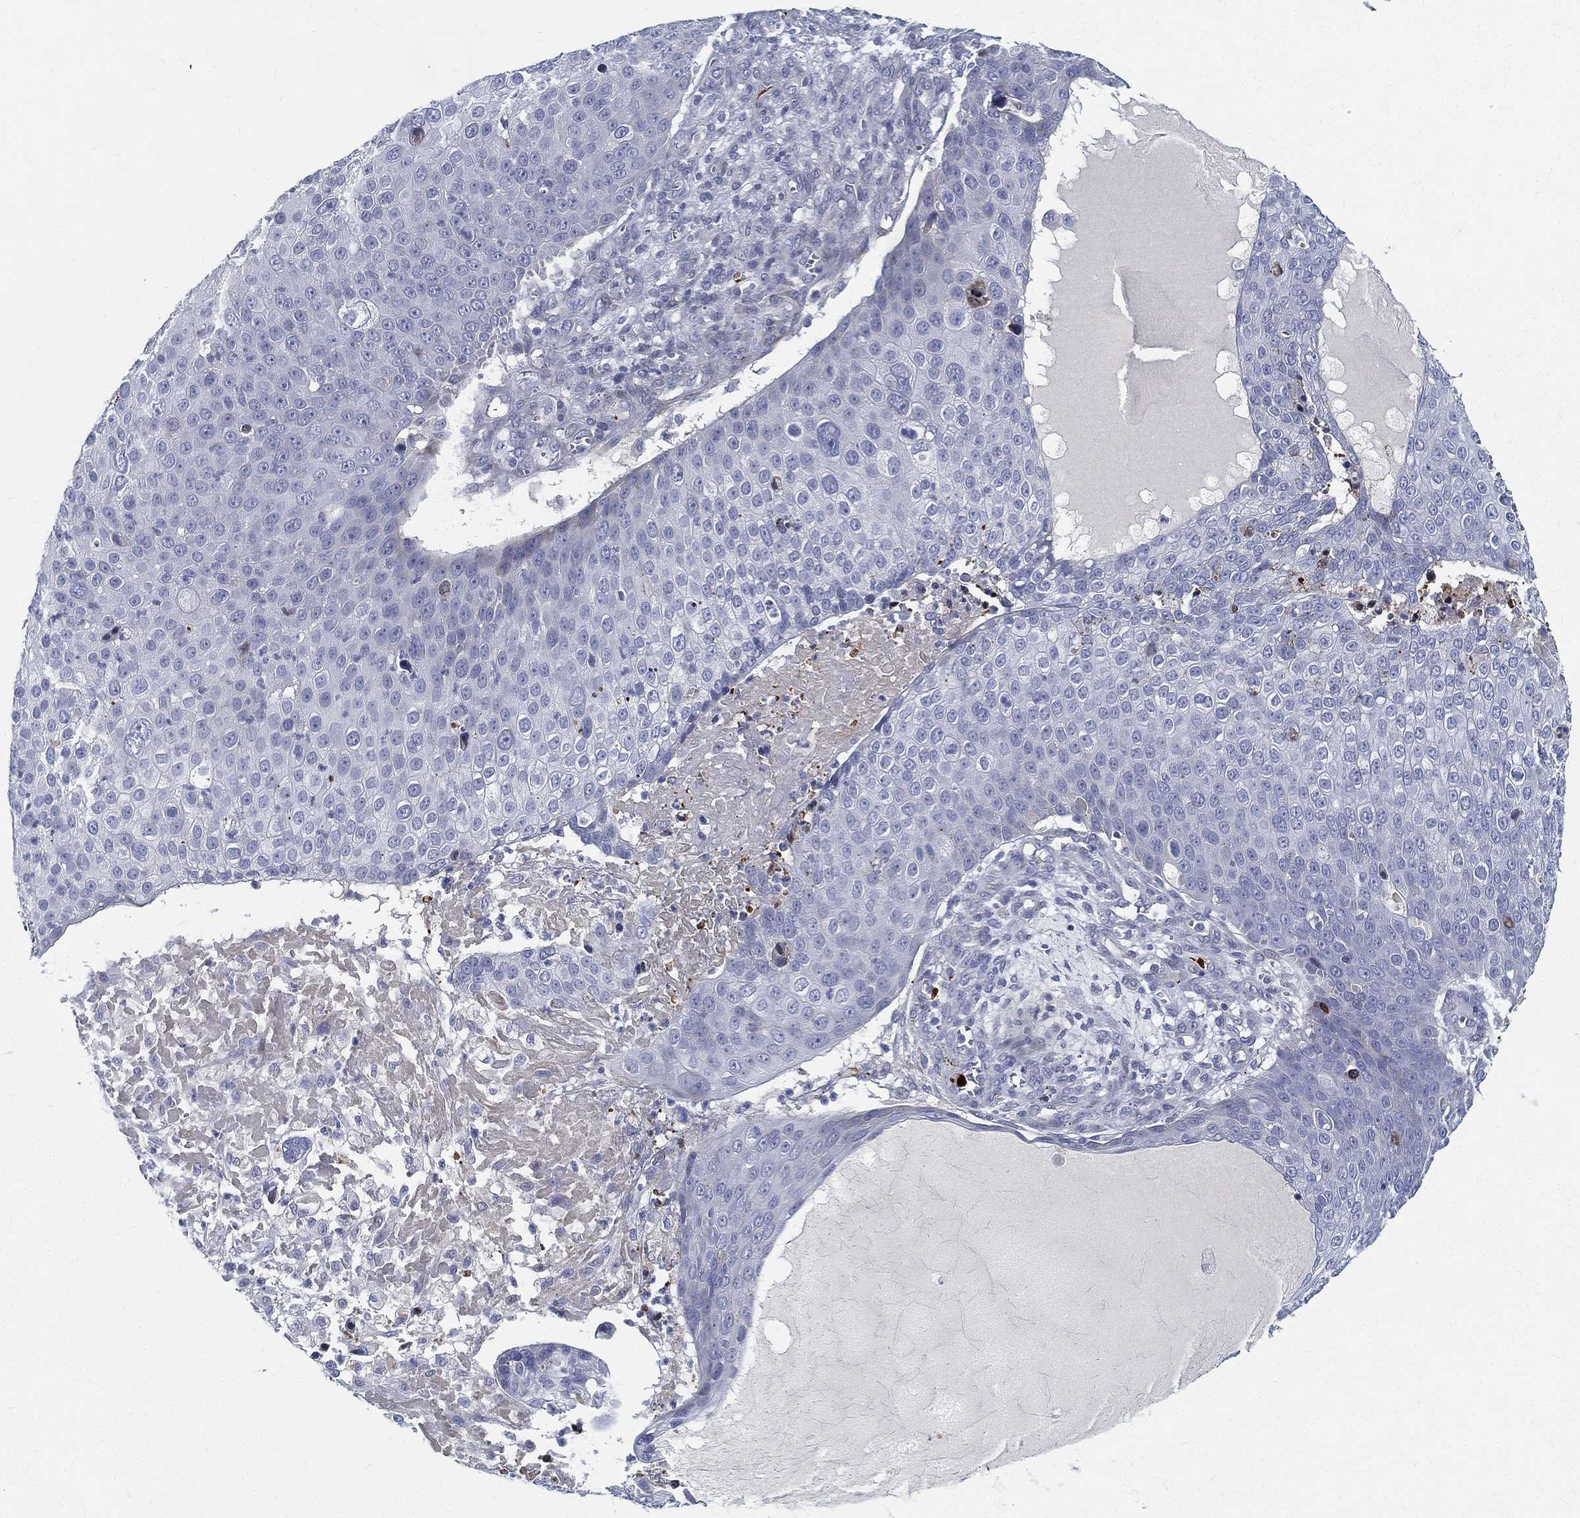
{"staining": {"intensity": "negative", "quantity": "none", "location": "none"}, "tissue": "skin cancer", "cell_type": "Tumor cells", "image_type": "cancer", "snomed": [{"axis": "morphology", "description": "Squamous cell carcinoma, NOS"}, {"axis": "topography", "description": "Skin"}], "caption": "A micrograph of skin cancer stained for a protein demonstrates no brown staining in tumor cells. Brightfield microscopy of immunohistochemistry stained with DAB (3,3'-diaminobenzidine) (brown) and hematoxylin (blue), captured at high magnification.", "gene": "SPPL2C", "patient": {"sex": "male", "age": 71}}